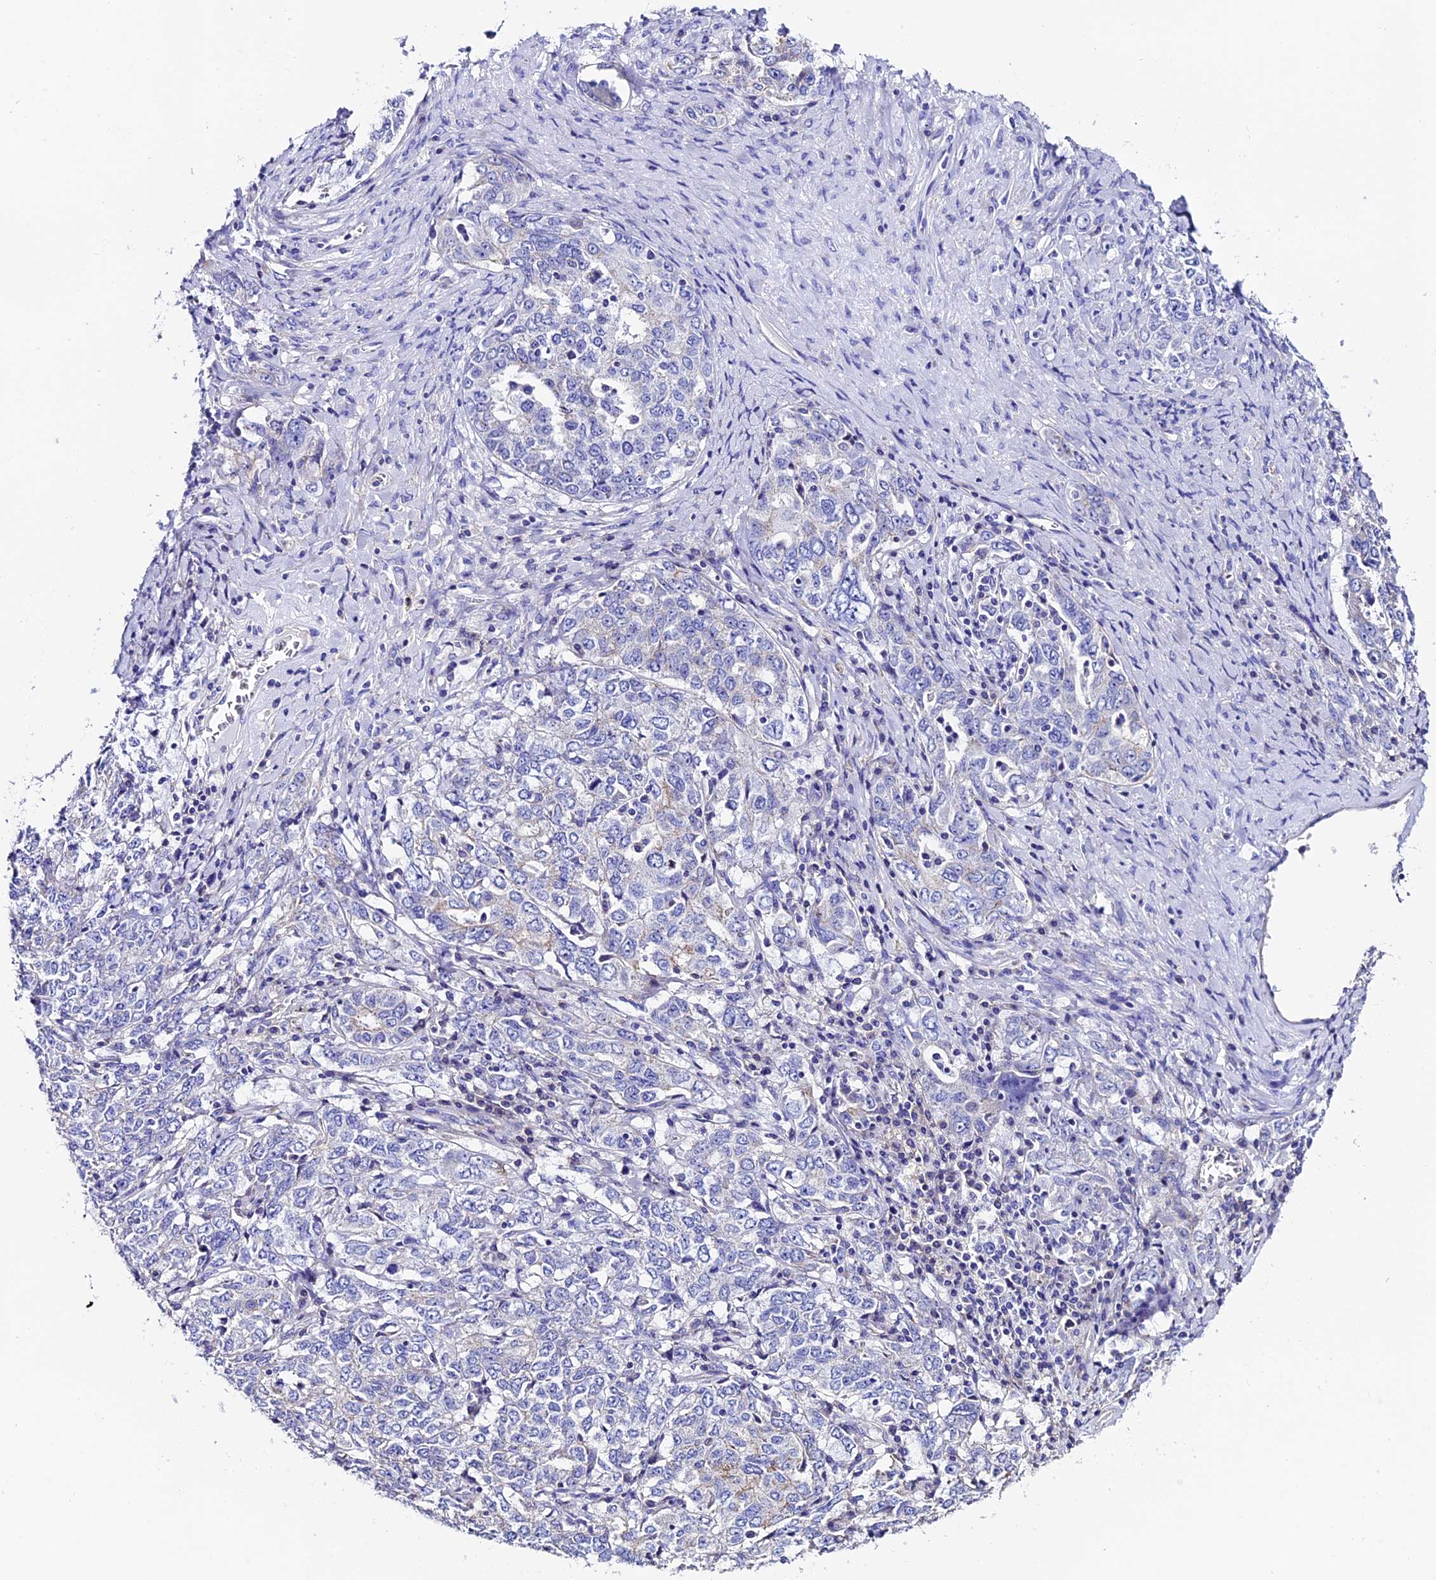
{"staining": {"intensity": "negative", "quantity": "none", "location": "none"}, "tissue": "ovarian cancer", "cell_type": "Tumor cells", "image_type": "cancer", "snomed": [{"axis": "morphology", "description": "Carcinoma, endometroid"}, {"axis": "topography", "description": "Ovary"}], "caption": "Tumor cells show no significant protein positivity in endometroid carcinoma (ovarian).", "gene": "COMTD1", "patient": {"sex": "female", "age": 62}}